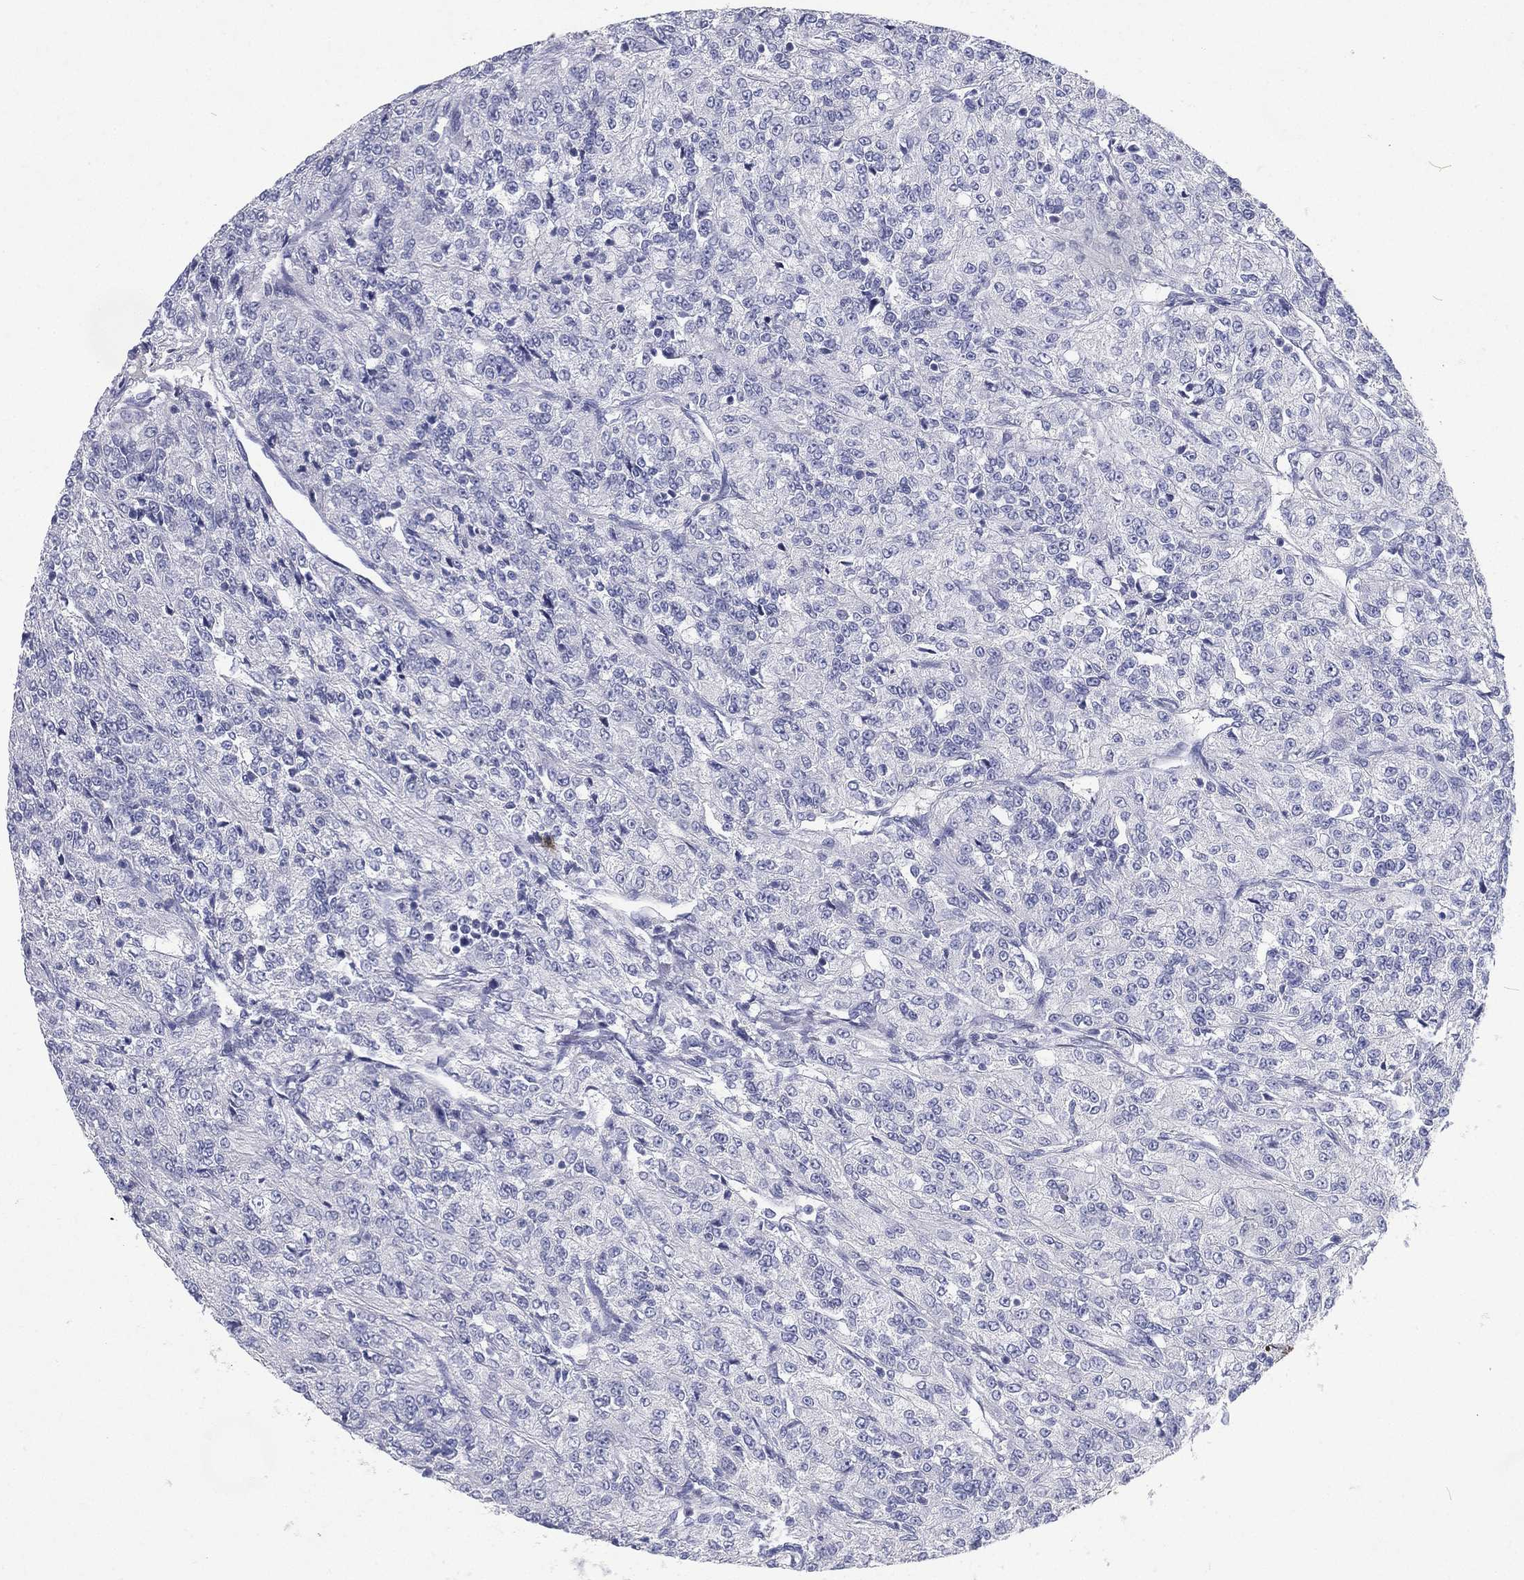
{"staining": {"intensity": "negative", "quantity": "none", "location": "none"}, "tissue": "renal cancer", "cell_type": "Tumor cells", "image_type": "cancer", "snomed": [{"axis": "morphology", "description": "Adenocarcinoma, NOS"}, {"axis": "topography", "description": "Kidney"}], "caption": "IHC image of adenocarcinoma (renal) stained for a protein (brown), which displays no positivity in tumor cells.", "gene": "RGS13", "patient": {"sex": "female", "age": 63}}